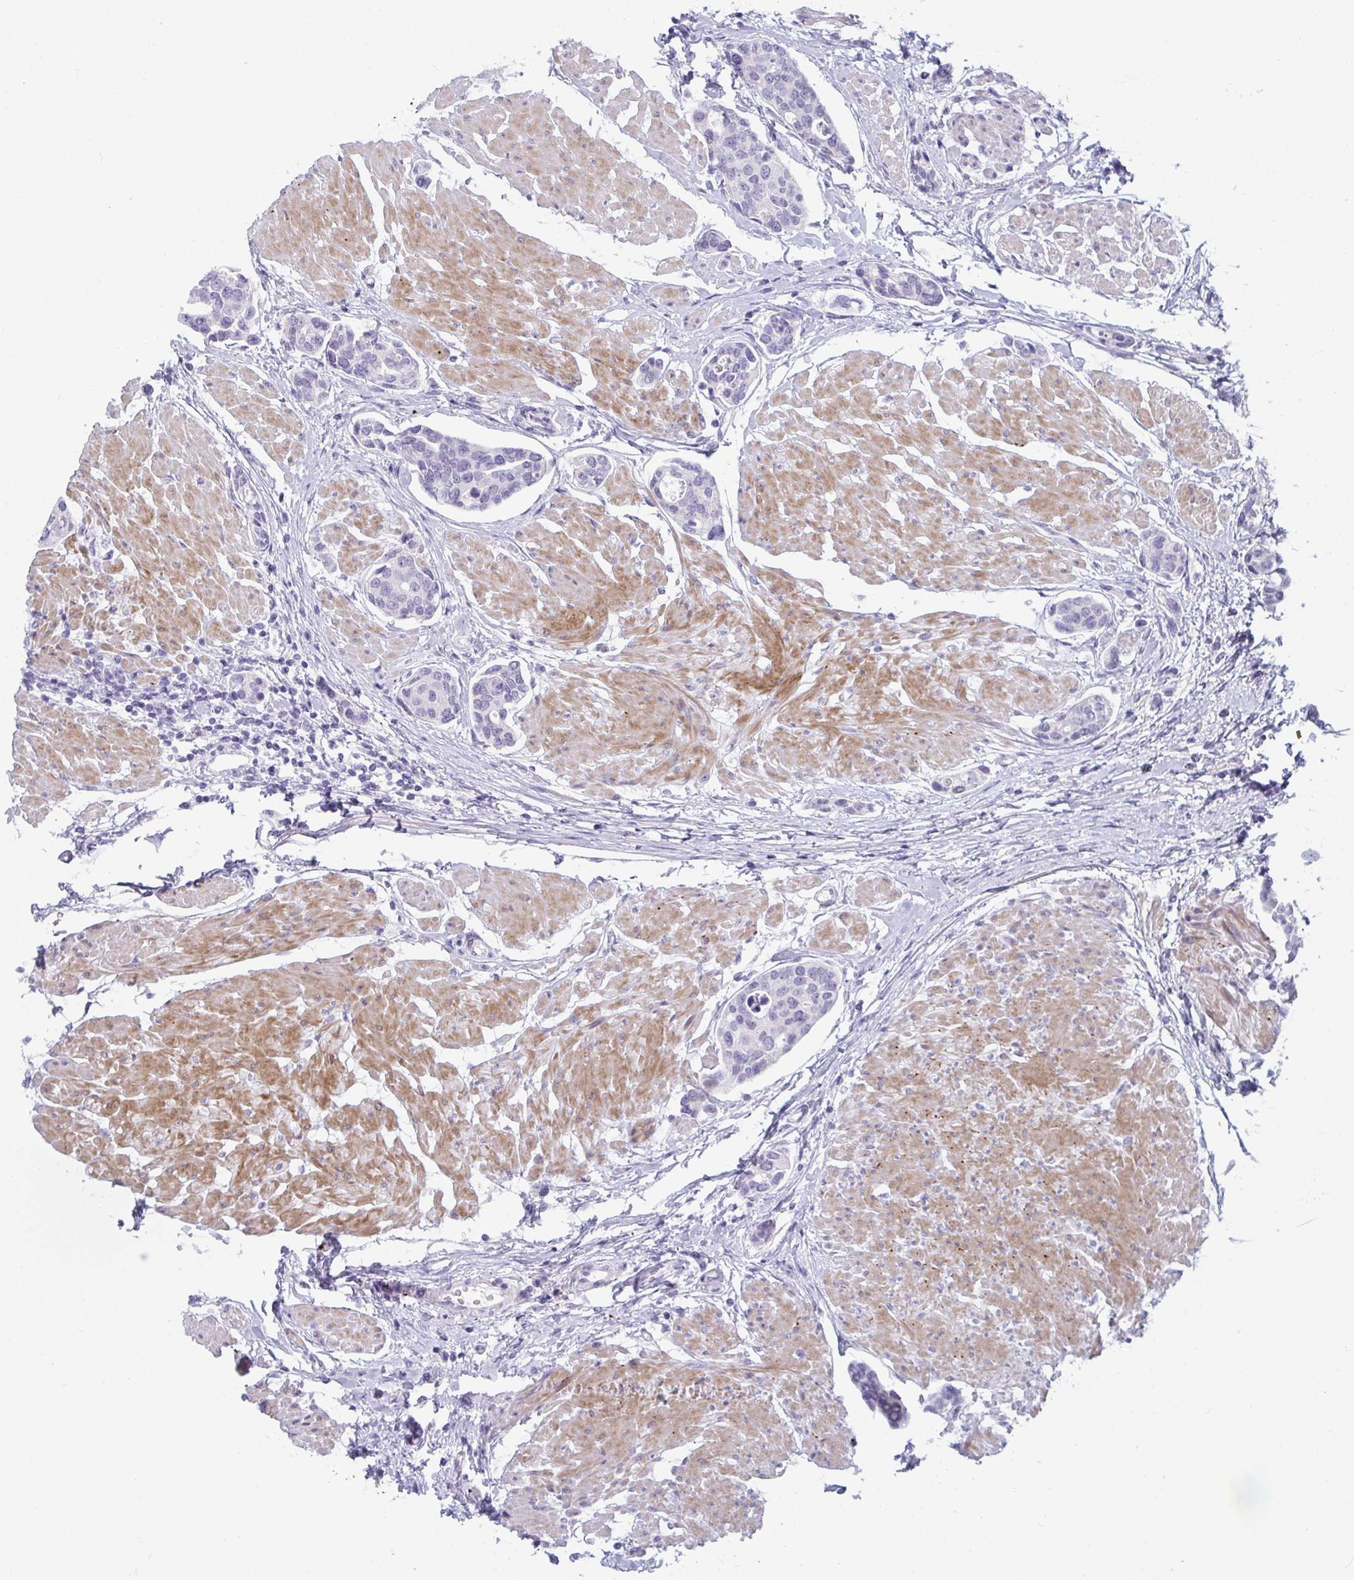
{"staining": {"intensity": "negative", "quantity": "none", "location": "none"}, "tissue": "urothelial cancer", "cell_type": "Tumor cells", "image_type": "cancer", "snomed": [{"axis": "morphology", "description": "Urothelial carcinoma, High grade"}, {"axis": "topography", "description": "Urinary bladder"}], "caption": "Urothelial cancer was stained to show a protein in brown. There is no significant expression in tumor cells.", "gene": "NPY", "patient": {"sex": "male", "age": 78}}